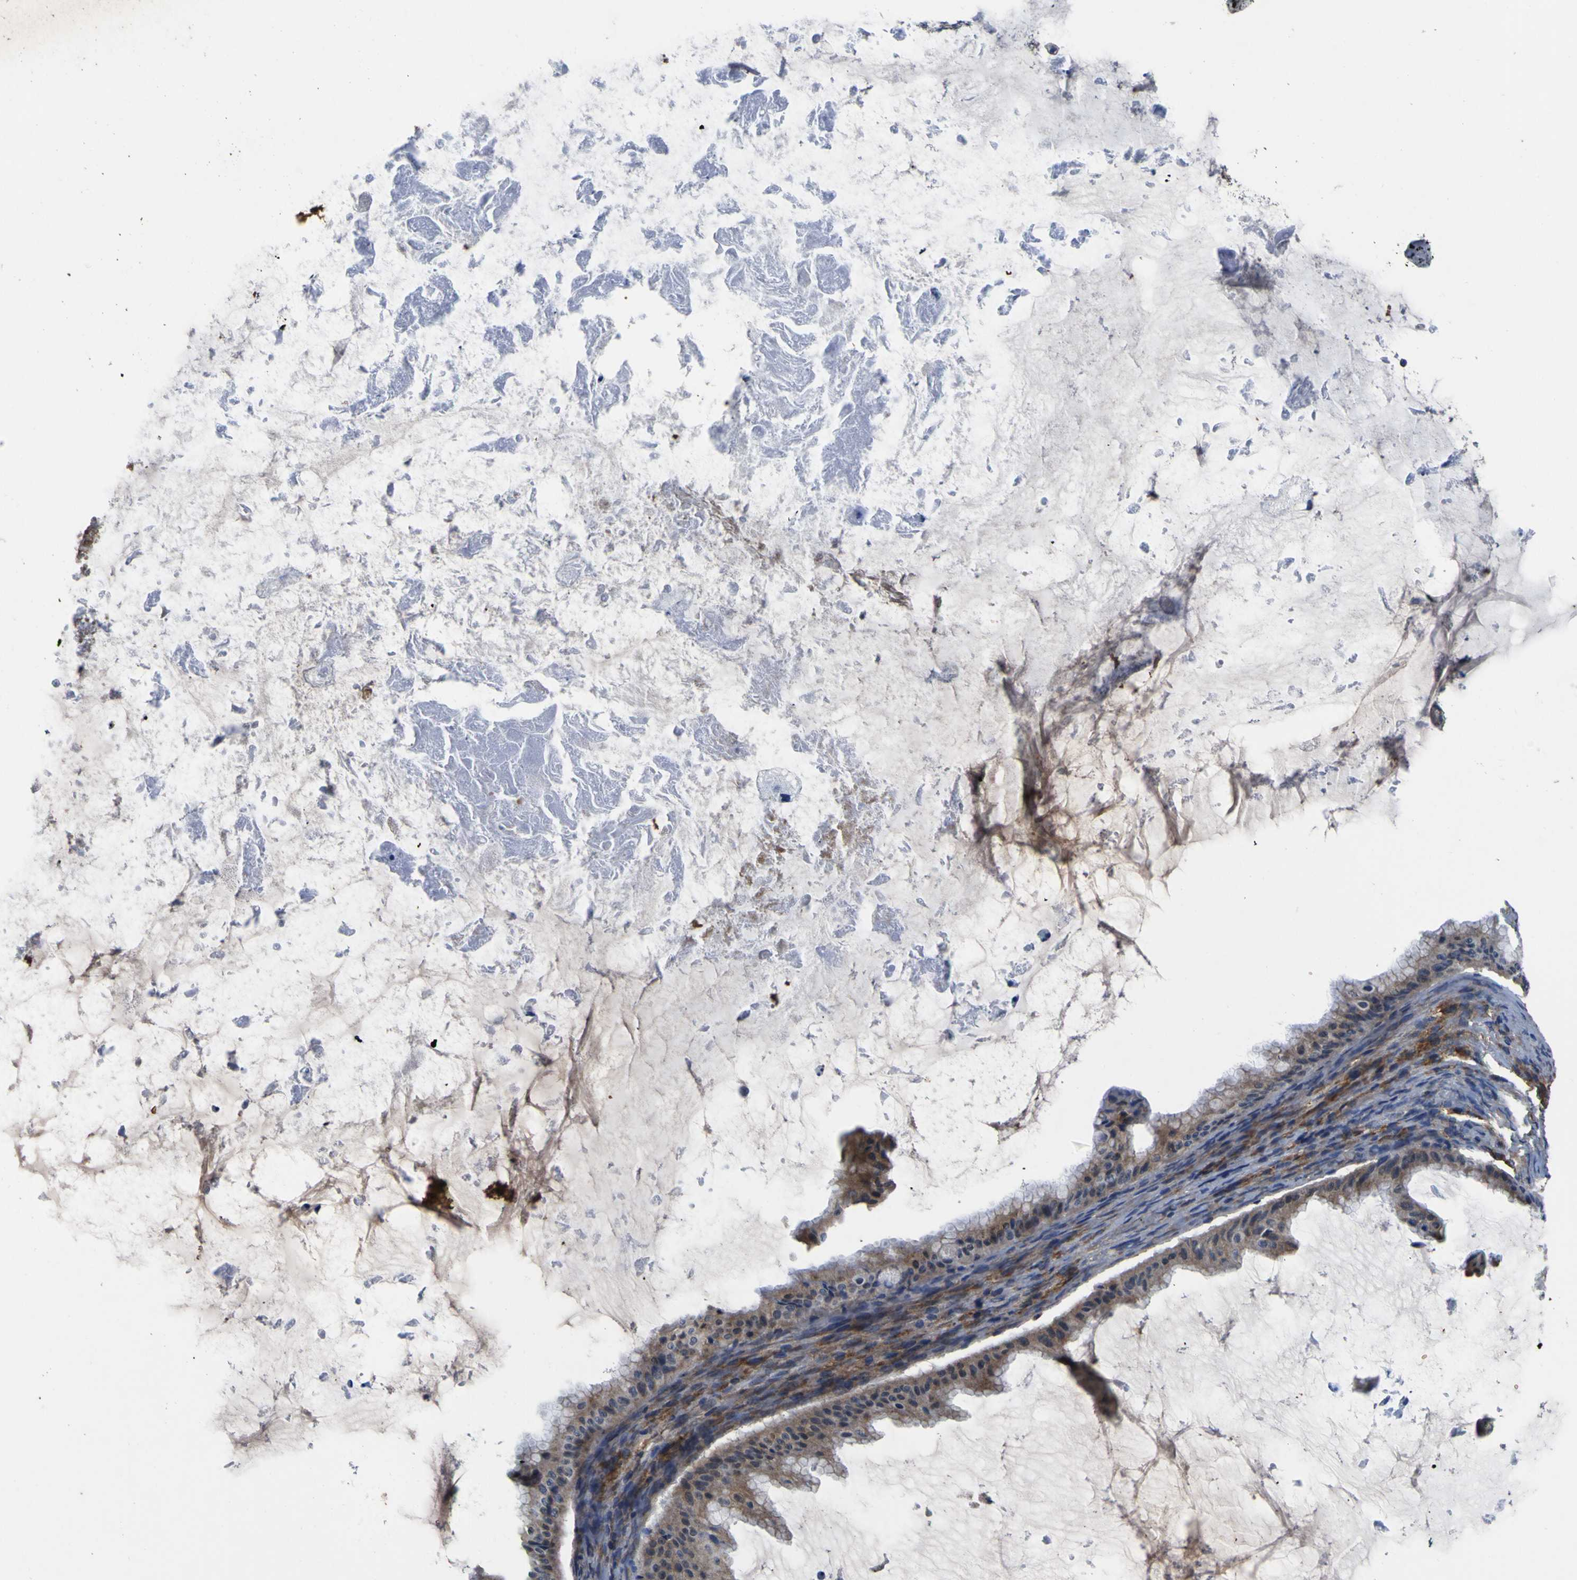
{"staining": {"intensity": "weak", "quantity": ">75%", "location": "cytoplasmic/membranous"}, "tissue": "ovarian cancer", "cell_type": "Tumor cells", "image_type": "cancer", "snomed": [{"axis": "morphology", "description": "Cystadenocarcinoma, mucinous, NOS"}, {"axis": "topography", "description": "Ovary"}], "caption": "Brown immunohistochemical staining in human ovarian cancer (mucinous cystadenocarcinoma) displays weak cytoplasmic/membranous expression in about >75% of tumor cells.", "gene": "EPHB4", "patient": {"sex": "female", "age": 61}}